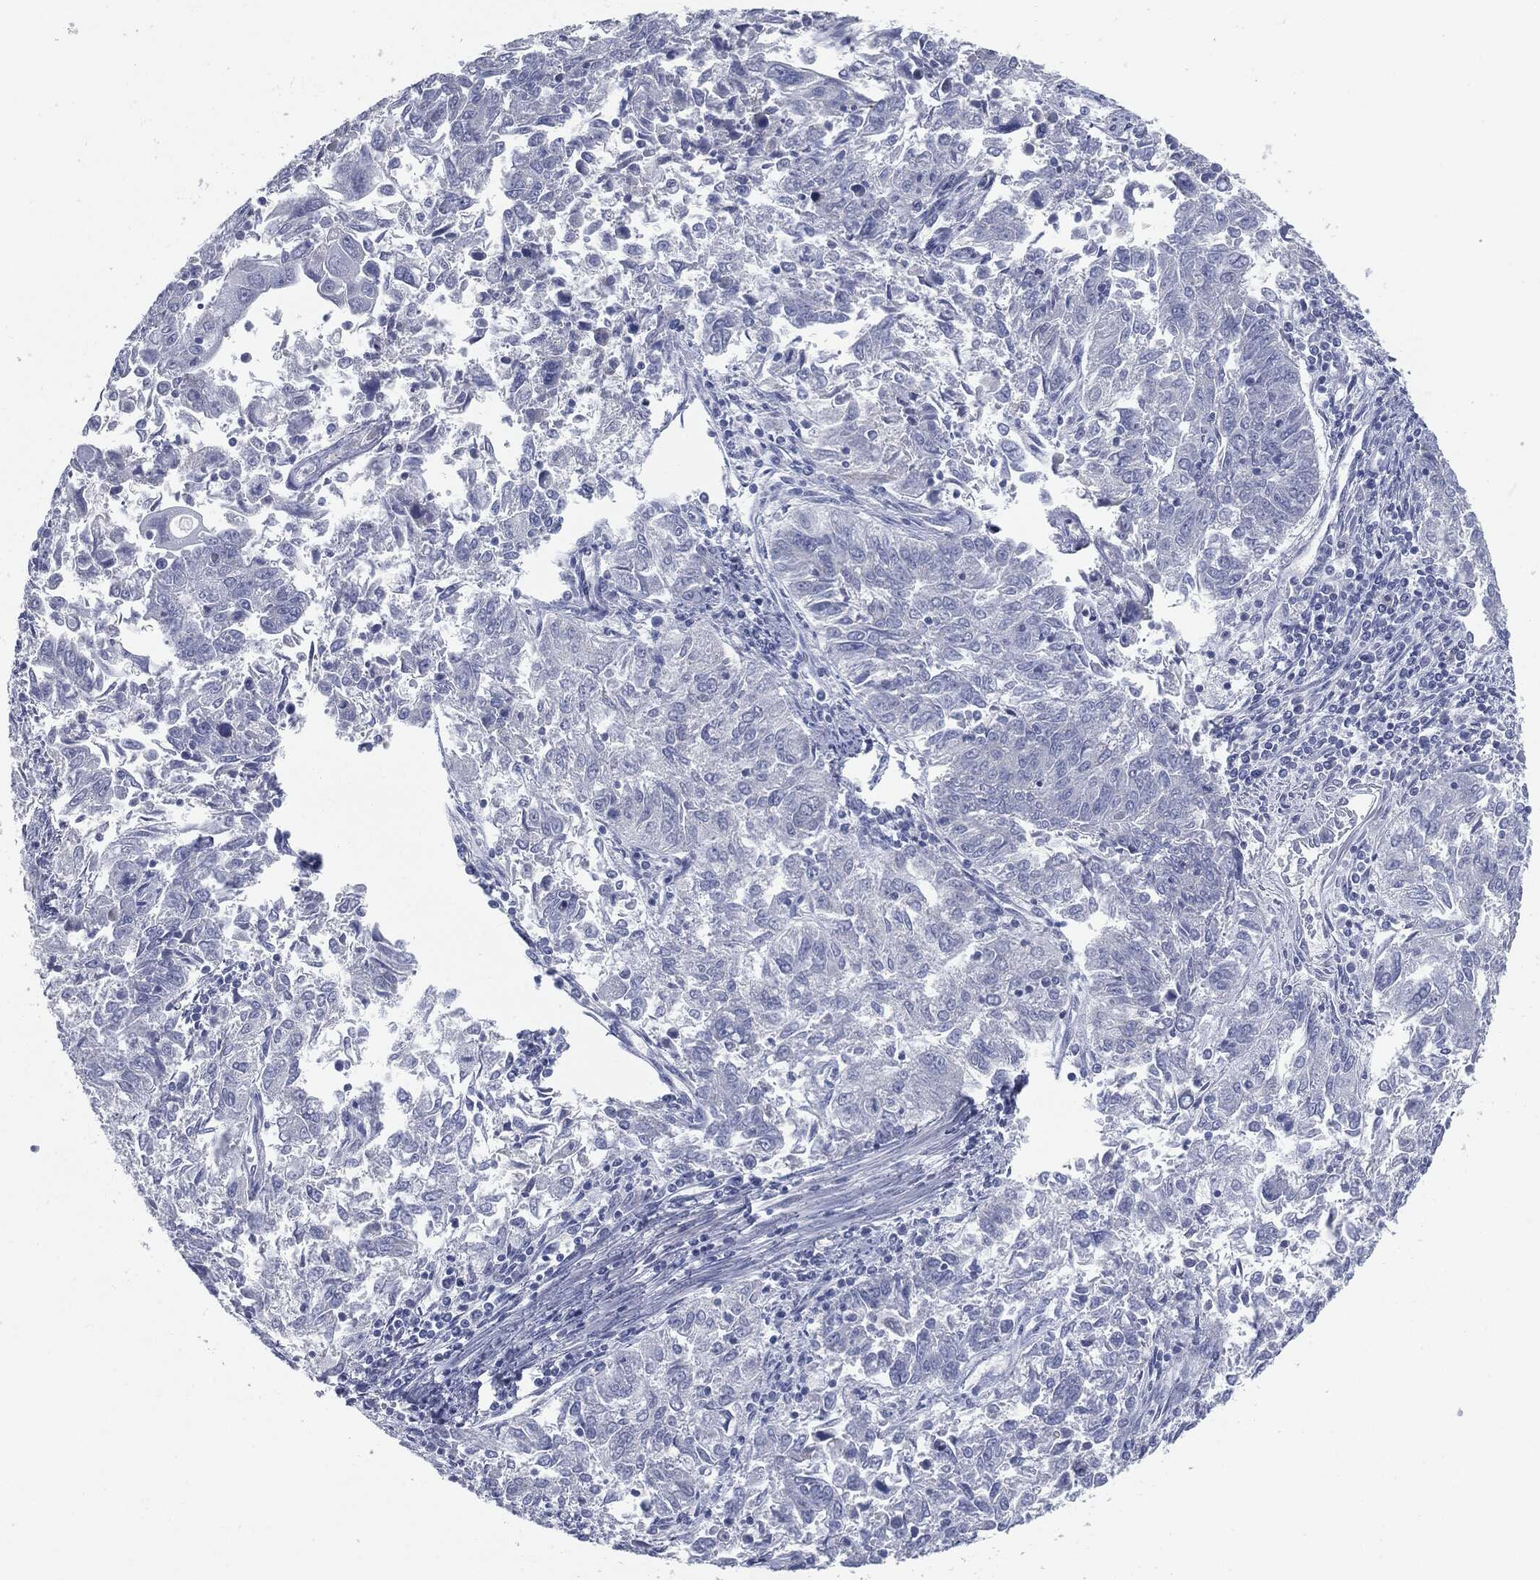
{"staining": {"intensity": "negative", "quantity": "none", "location": "none"}, "tissue": "endometrial cancer", "cell_type": "Tumor cells", "image_type": "cancer", "snomed": [{"axis": "morphology", "description": "Adenocarcinoma, NOS"}, {"axis": "topography", "description": "Endometrium"}], "caption": "The immunohistochemistry (IHC) photomicrograph has no significant positivity in tumor cells of endometrial adenocarcinoma tissue.", "gene": "CAV3", "patient": {"sex": "female", "age": 42}}